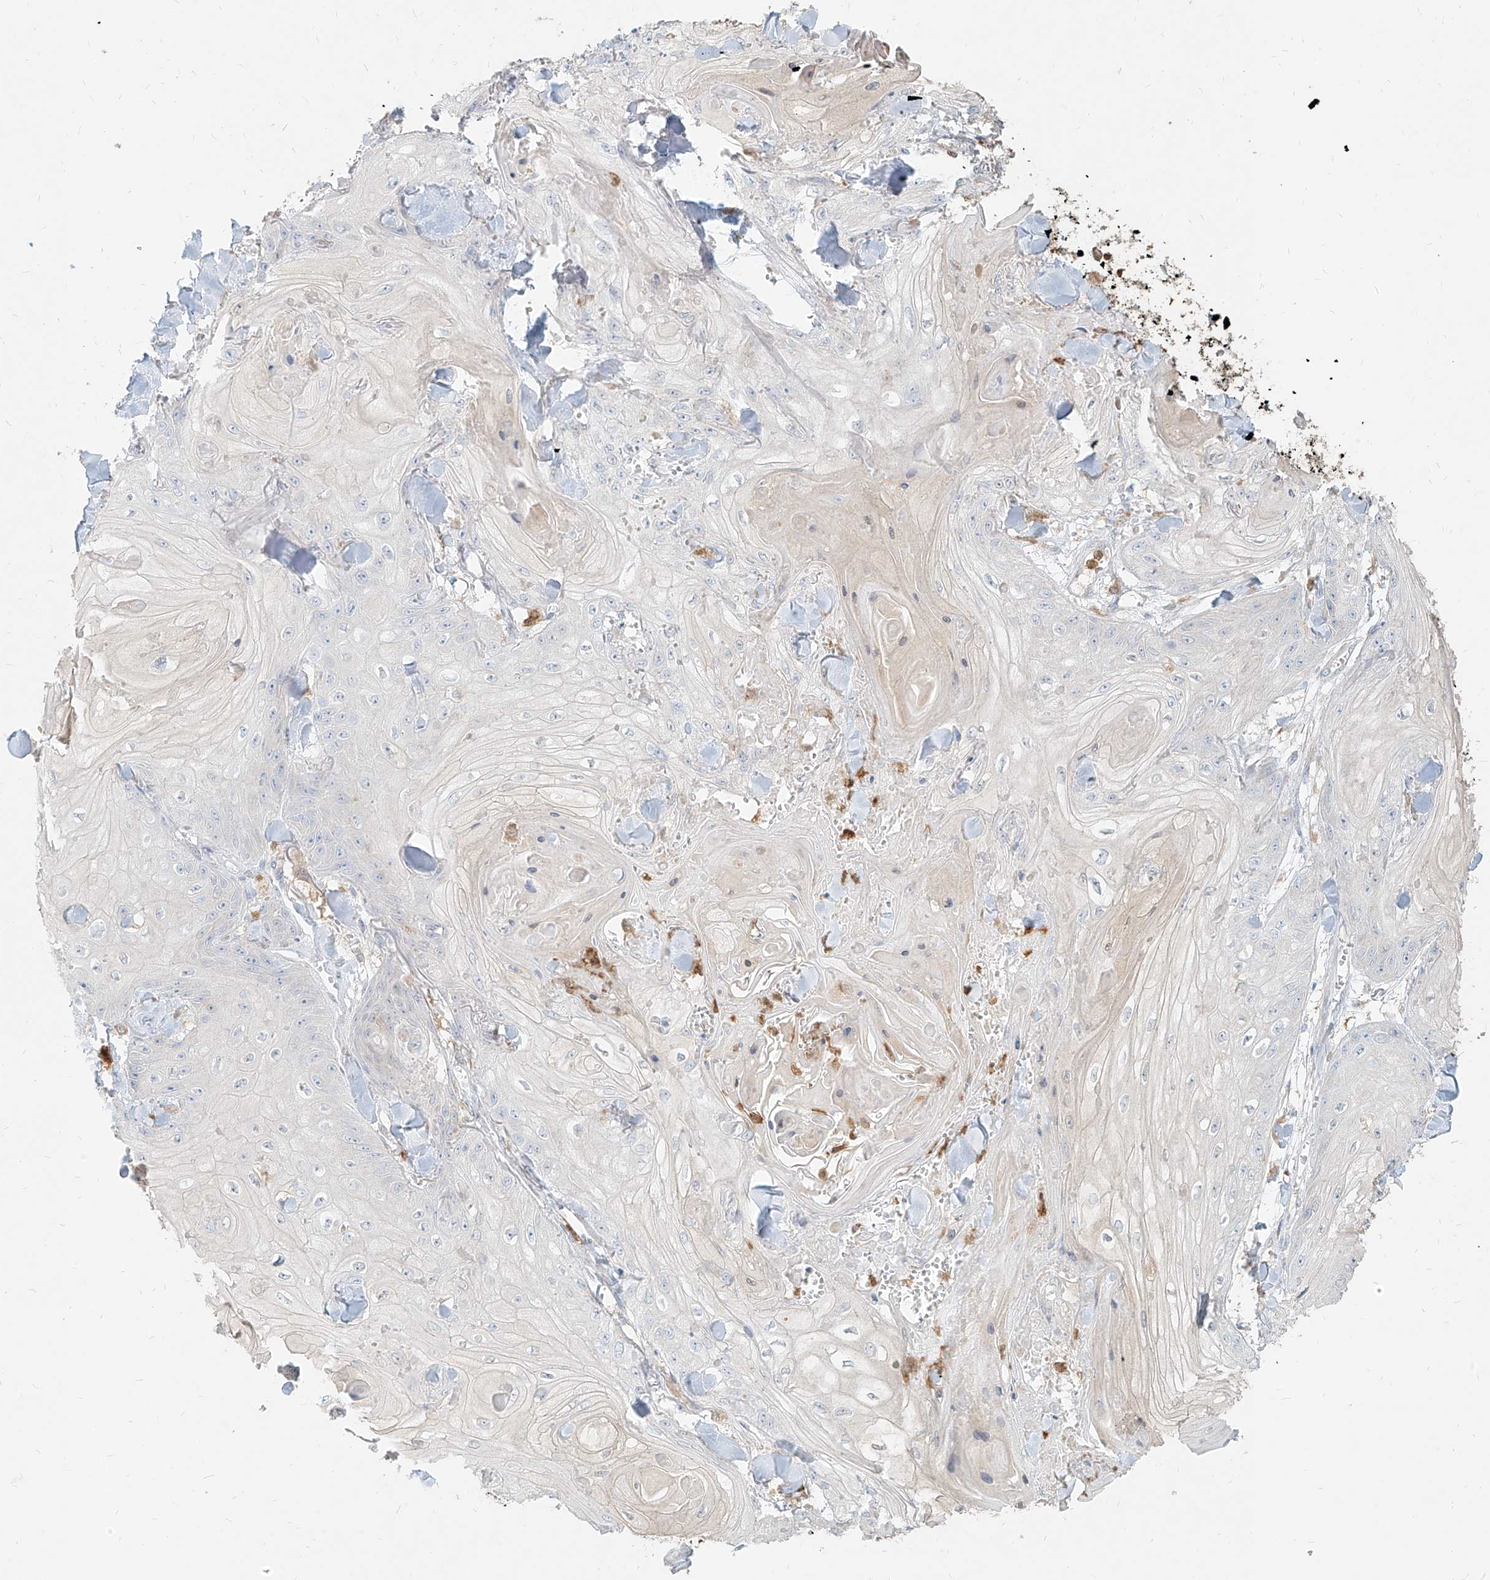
{"staining": {"intensity": "negative", "quantity": "none", "location": "none"}, "tissue": "skin cancer", "cell_type": "Tumor cells", "image_type": "cancer", "snomed": [{"axis": "morphology", "description": "Squamous cell carcinoma, NOS"}, {"axis": "topography", "description": "Skin"}], "caption": "Human skin squamous cell carcinoma stained for a protein using IHC shows no expression in tumor cells.", "gene": "PGD", "patient": {"sex": "male", "age": 74}}